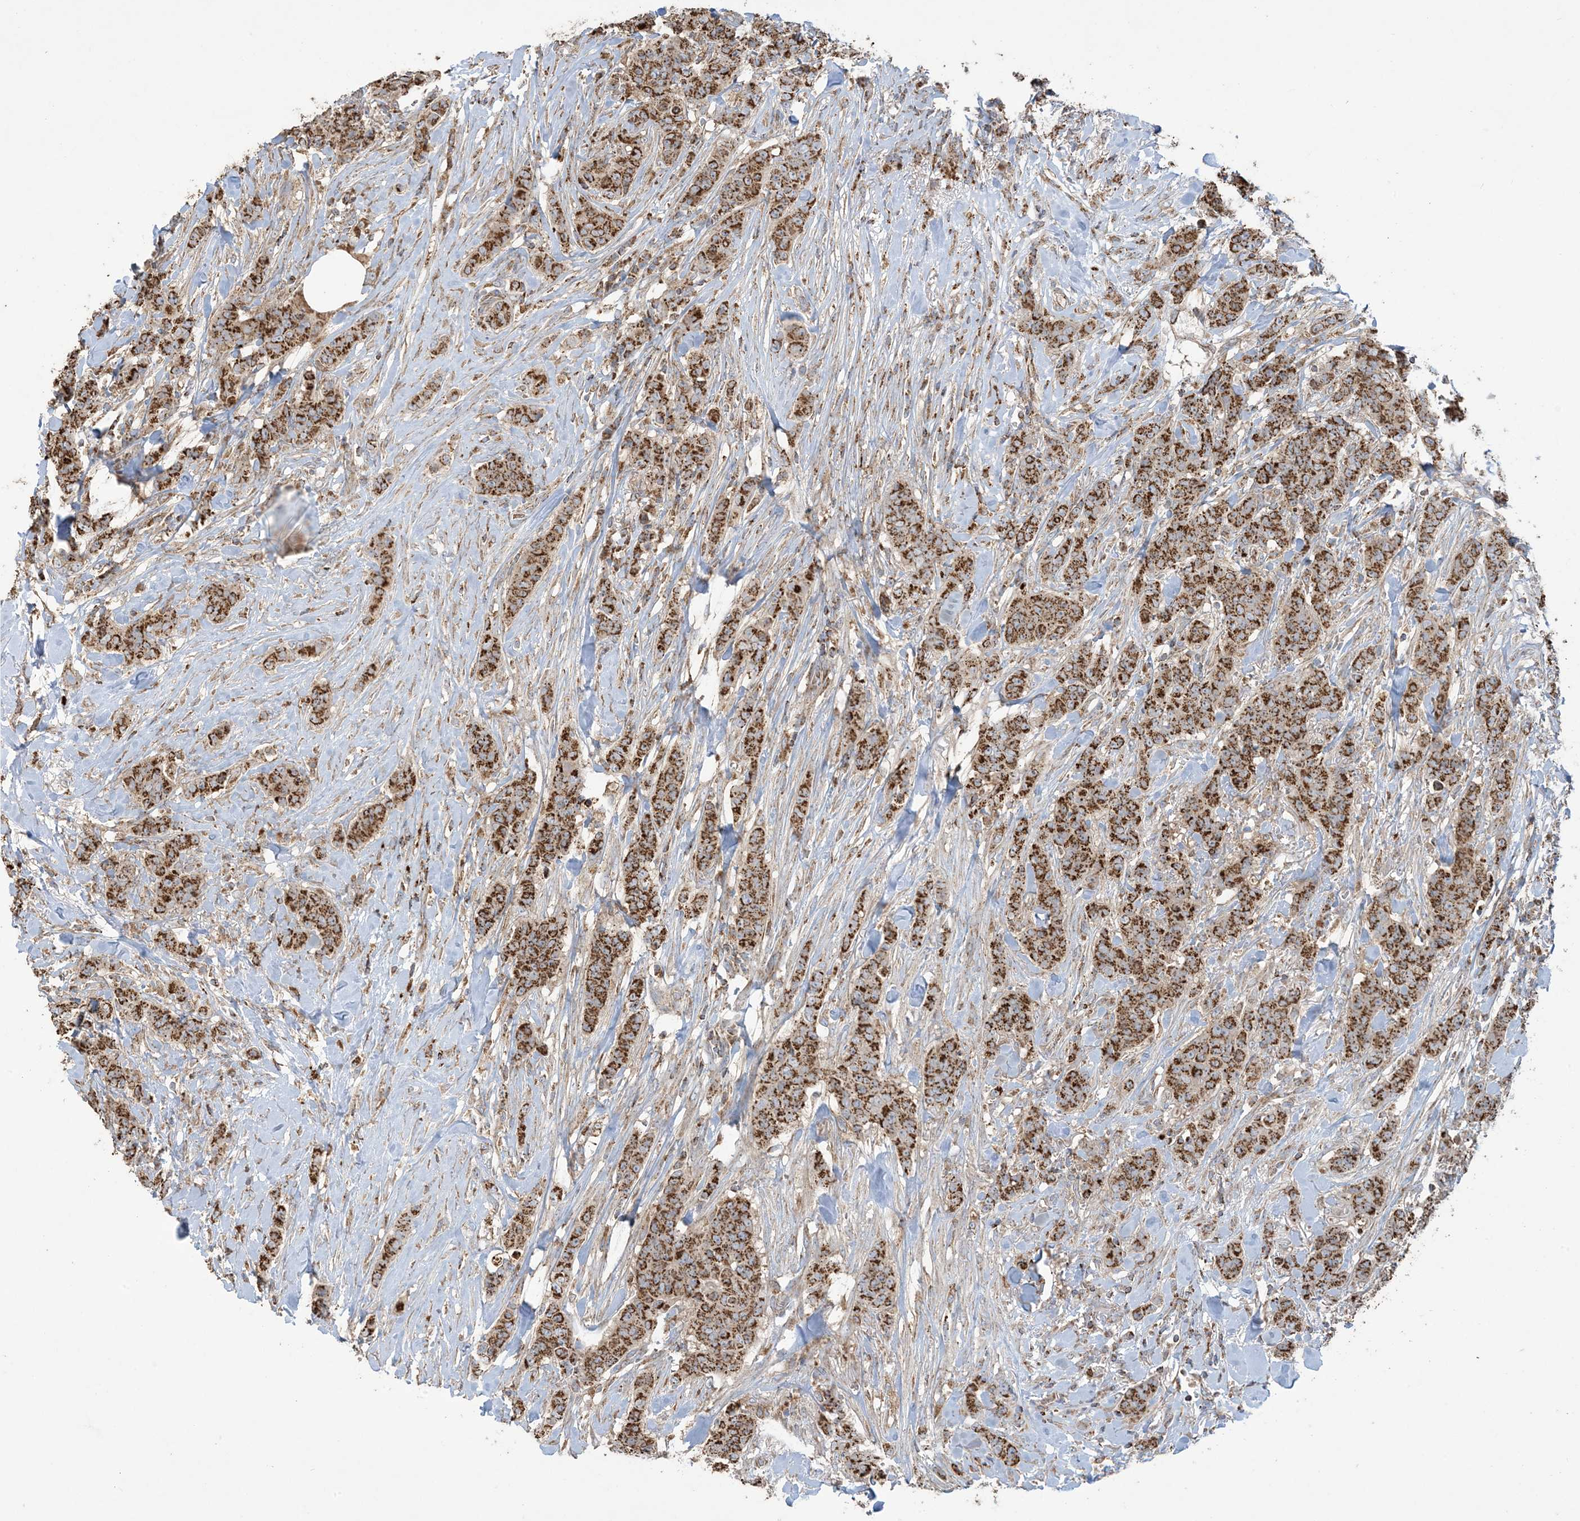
{"staining": {"intensity": "strong", "quantity": ">75%", "location": "cytoplasmic/membranous"}, "tissue": "breast cancer", "cell_type": "Tumor cells", "image_type": "cancer", "snomed": [{"axis": "morphology", "description": "Duct carcinoma"}, {"axis": "topography", "description": "Breast"}], "caption": "Immunohistochemistry histopathology image of breast invasive ductal carcinoma stained for a protein (brown), which demonstrates high levels of strong cytoplasmic/membranous expression in about >75% of tumor cells.", "gene": "AGA", "patient": {"sex": "female", "age": 40}}